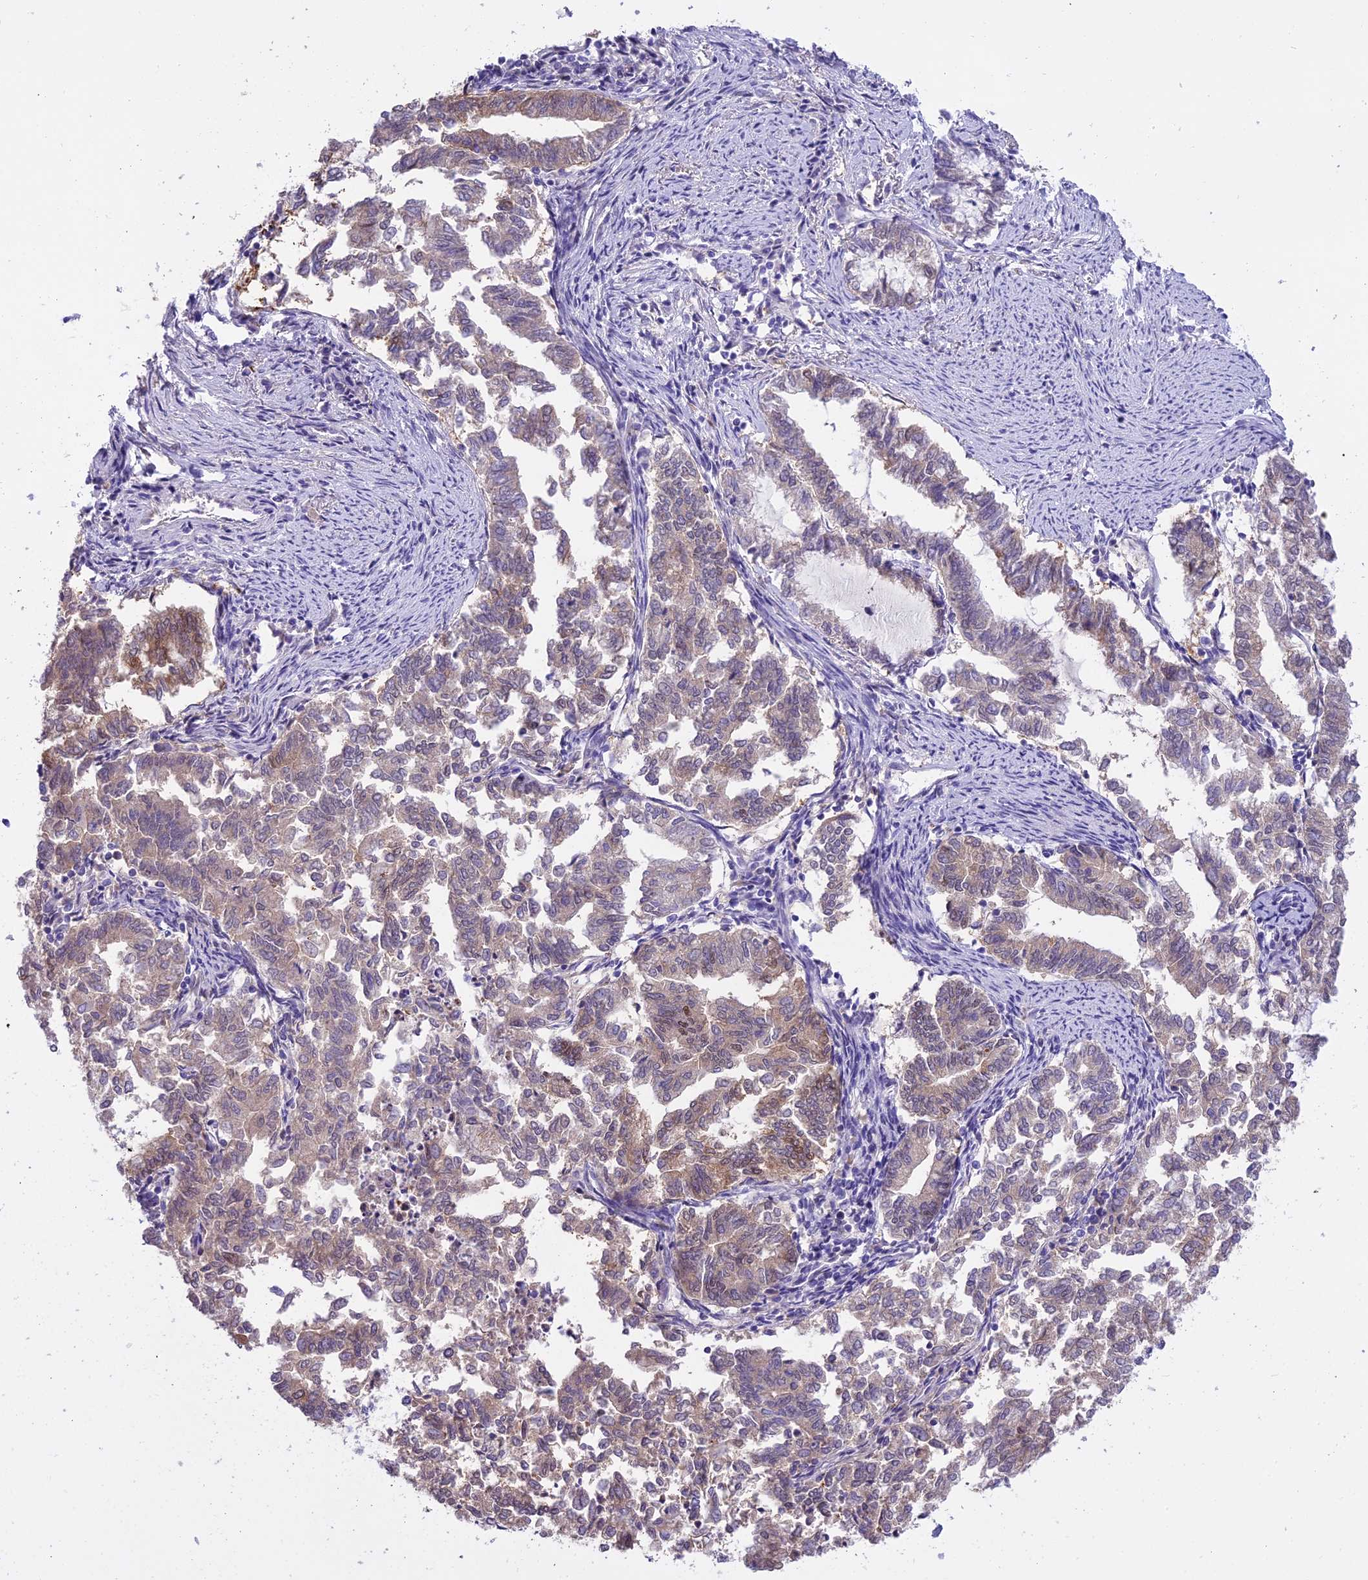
{"staining": {"intensity": "moderate", "quantity": "<25%", "location": "cytoplasmic/membranous,nuclear"}, "tissue": "endometrial cancer", "cell_type": "Tumor cells", "image_type": "cancer", "snomed": [{"axis": "morphology", "description": "Adenocarcinoma, NOS"}, {"axis": "topography", "description": "Endometrium"}], "caption": "Immunohistochemical staining of adenocarcinoma (endometrial) reveals low levels of moderate cytoplasmic/membranous and nuclear staining in approximately <25% of tumor cells. (Stains: DAB (3,3'-diaminobenzidine) in brown, nuclei in blue, Microscopy: brightfield microscopy at high magnification).", "gene": "MAT2A", "patient": {"sex": "female", "age": 79}}